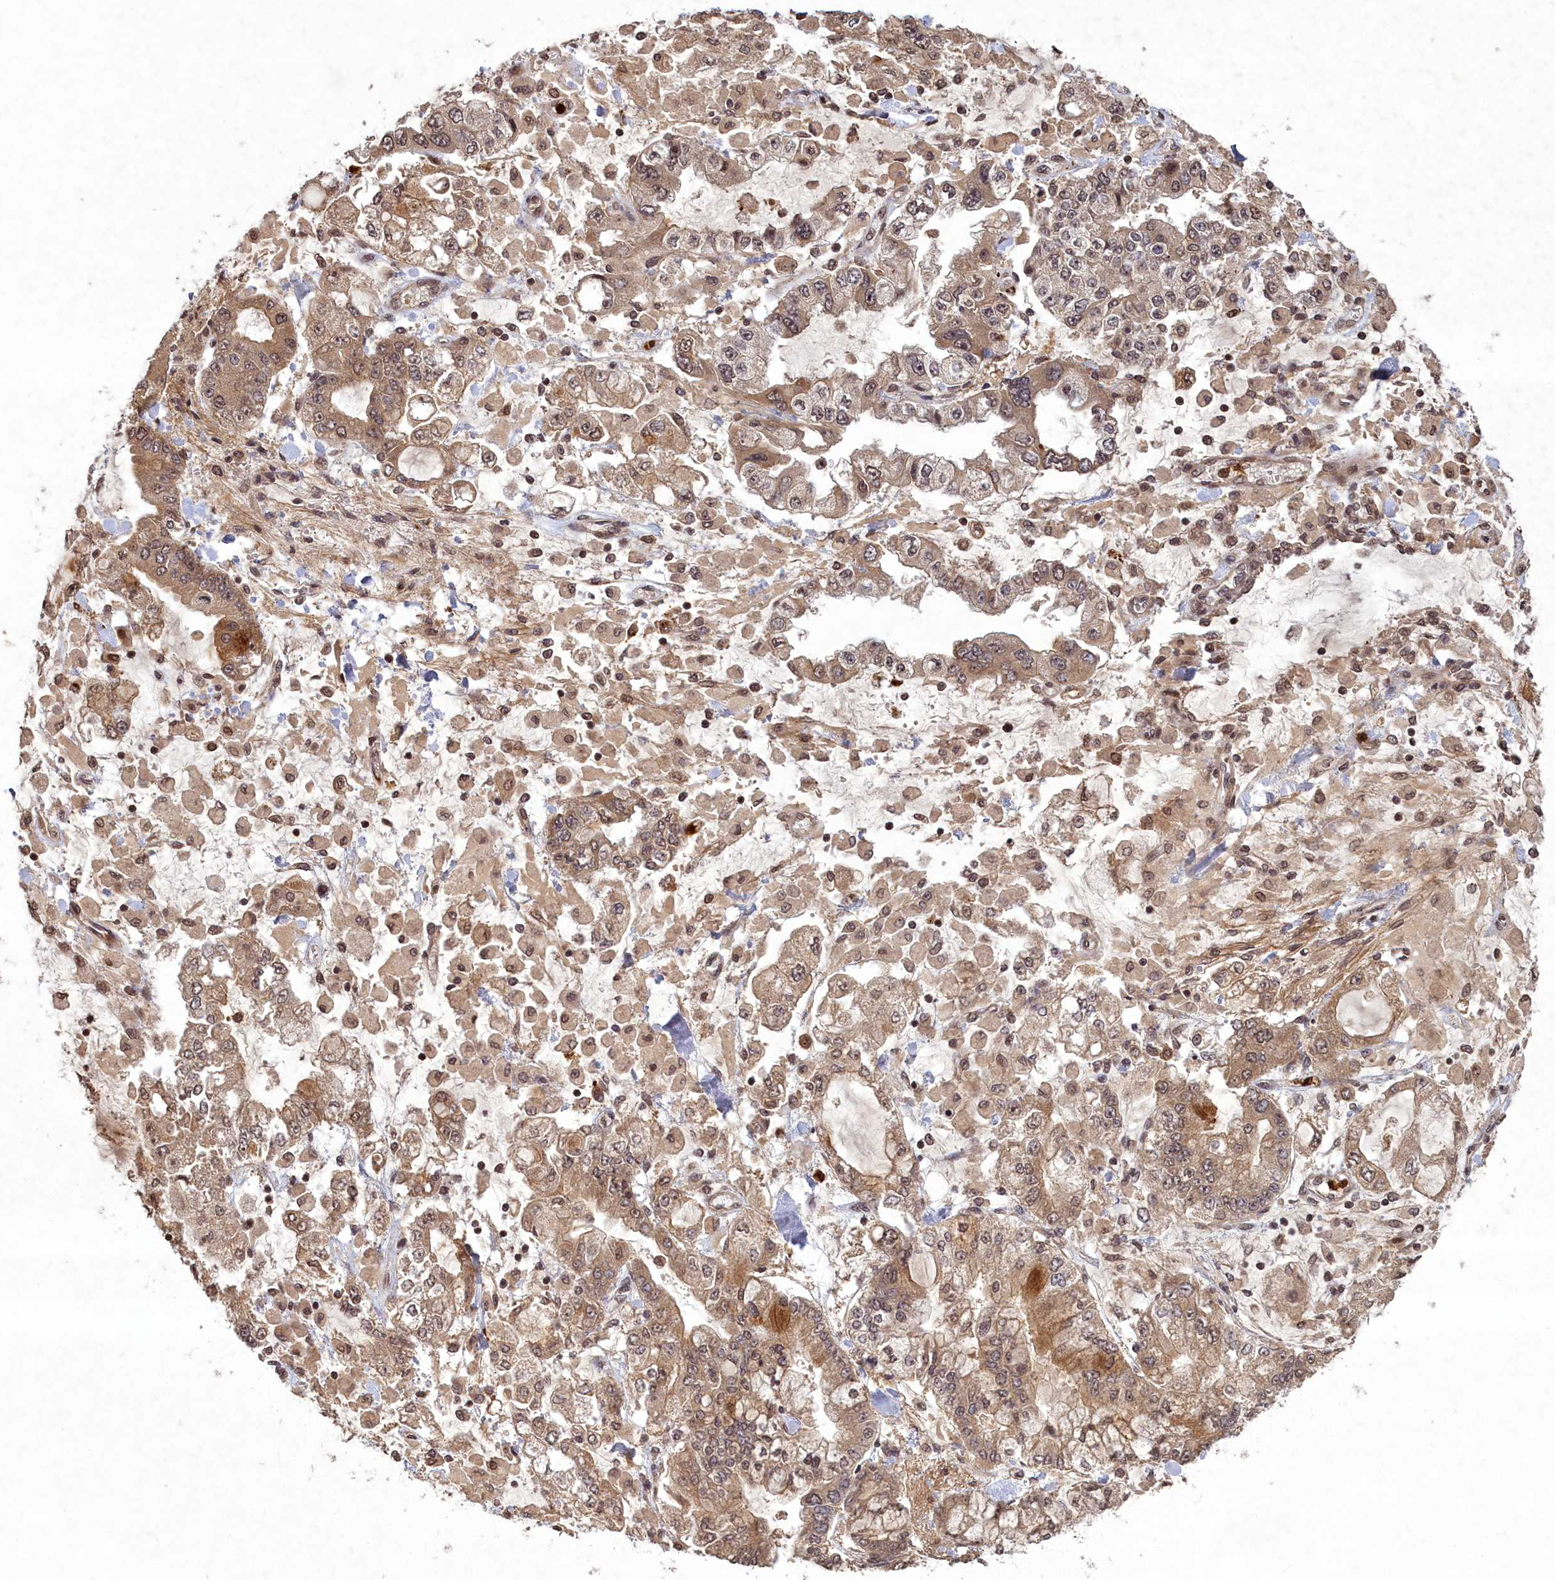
{"staining": {"intensity": "weak", "quantity": ">75%", "location": "cytoplasmic/membranous,nuclear"}, "tissue": "stomach cancer", "cell_type": "Tumor cells", "image_type": "cancer", "snomed": [{"axis": "morphology", "description": "Normal tissue, NOS"}, {"axis": "morphology", "description": "Adenocarcinoma, NOS"}, {"axis": "topography", "description": "Stomach, upper"}, {"axis": "topography", "description": "Stomach"}], "caption": "A brown stain labels weak cytoplasmic/membranous and nuclear staining of a protein in human stomach cancer tumor cells. (Stains: DAB in brown, nuclei in blue, Microscopy: brightfield microscopy at high magnification).", "gene": "SRMS", "patient": {"sex": "male", "age": 76}}